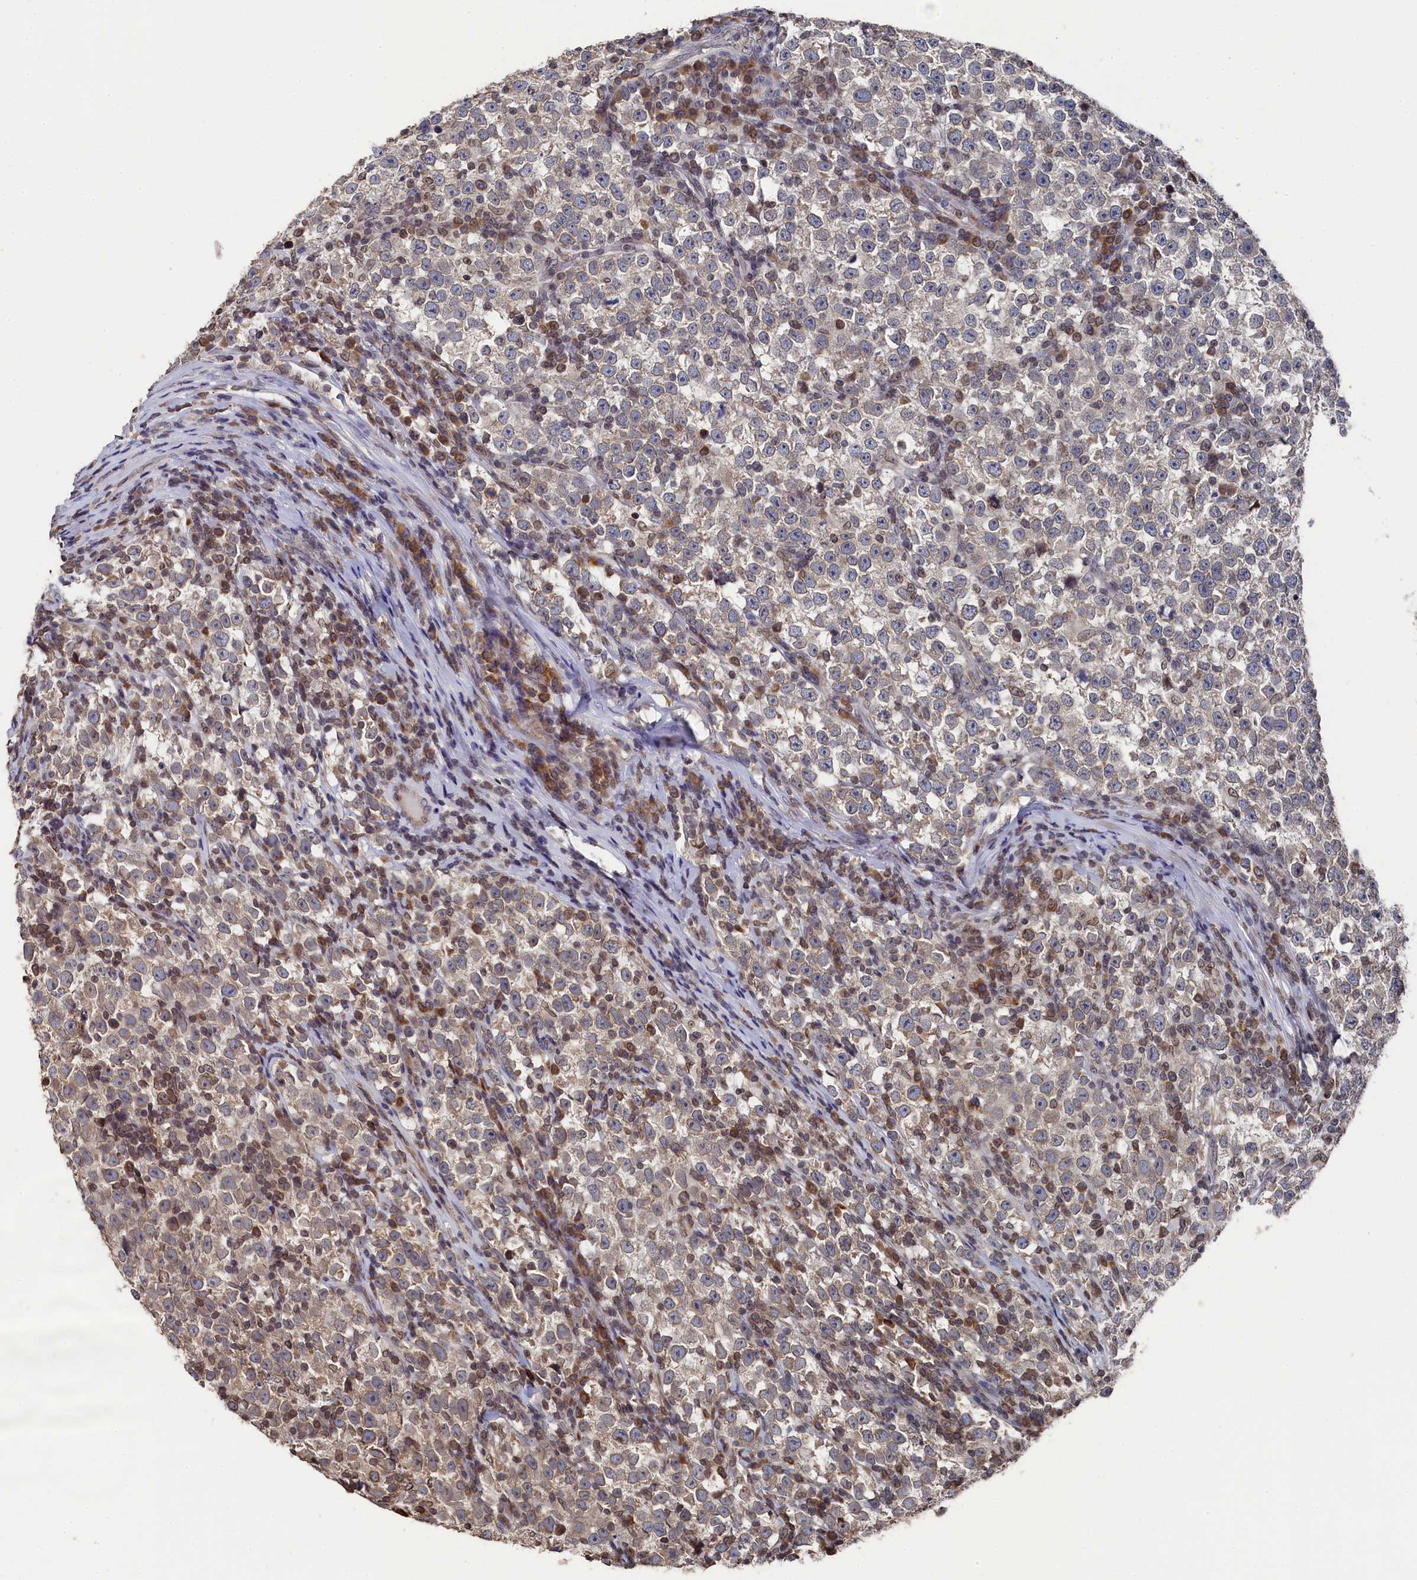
{"staining": {"intensity": "weak", "quantity": "25%-75%", "location": "cytoplasmic/membranous,nuclear"}, "tissue": "testis cancer", "cell_type": "Tumor cells", "image_type": "cancer", "snomed": [{"axis": "morphology", "description": "Normal tissue, NOS"}, {"axis": "morphology", "description": "Seminoma, NOS"}, {"axis": "topography", "description": "Testis"}], "caption": "Weak cytoplasmic/membranous and nuclear expression for a protein is appreciated in about 25%-75% of tumor cells of testis cancer using immunohistochemistry (IHC).", "gene": "ANKEF1", "patient": {"sex": "male", "age": 43}}